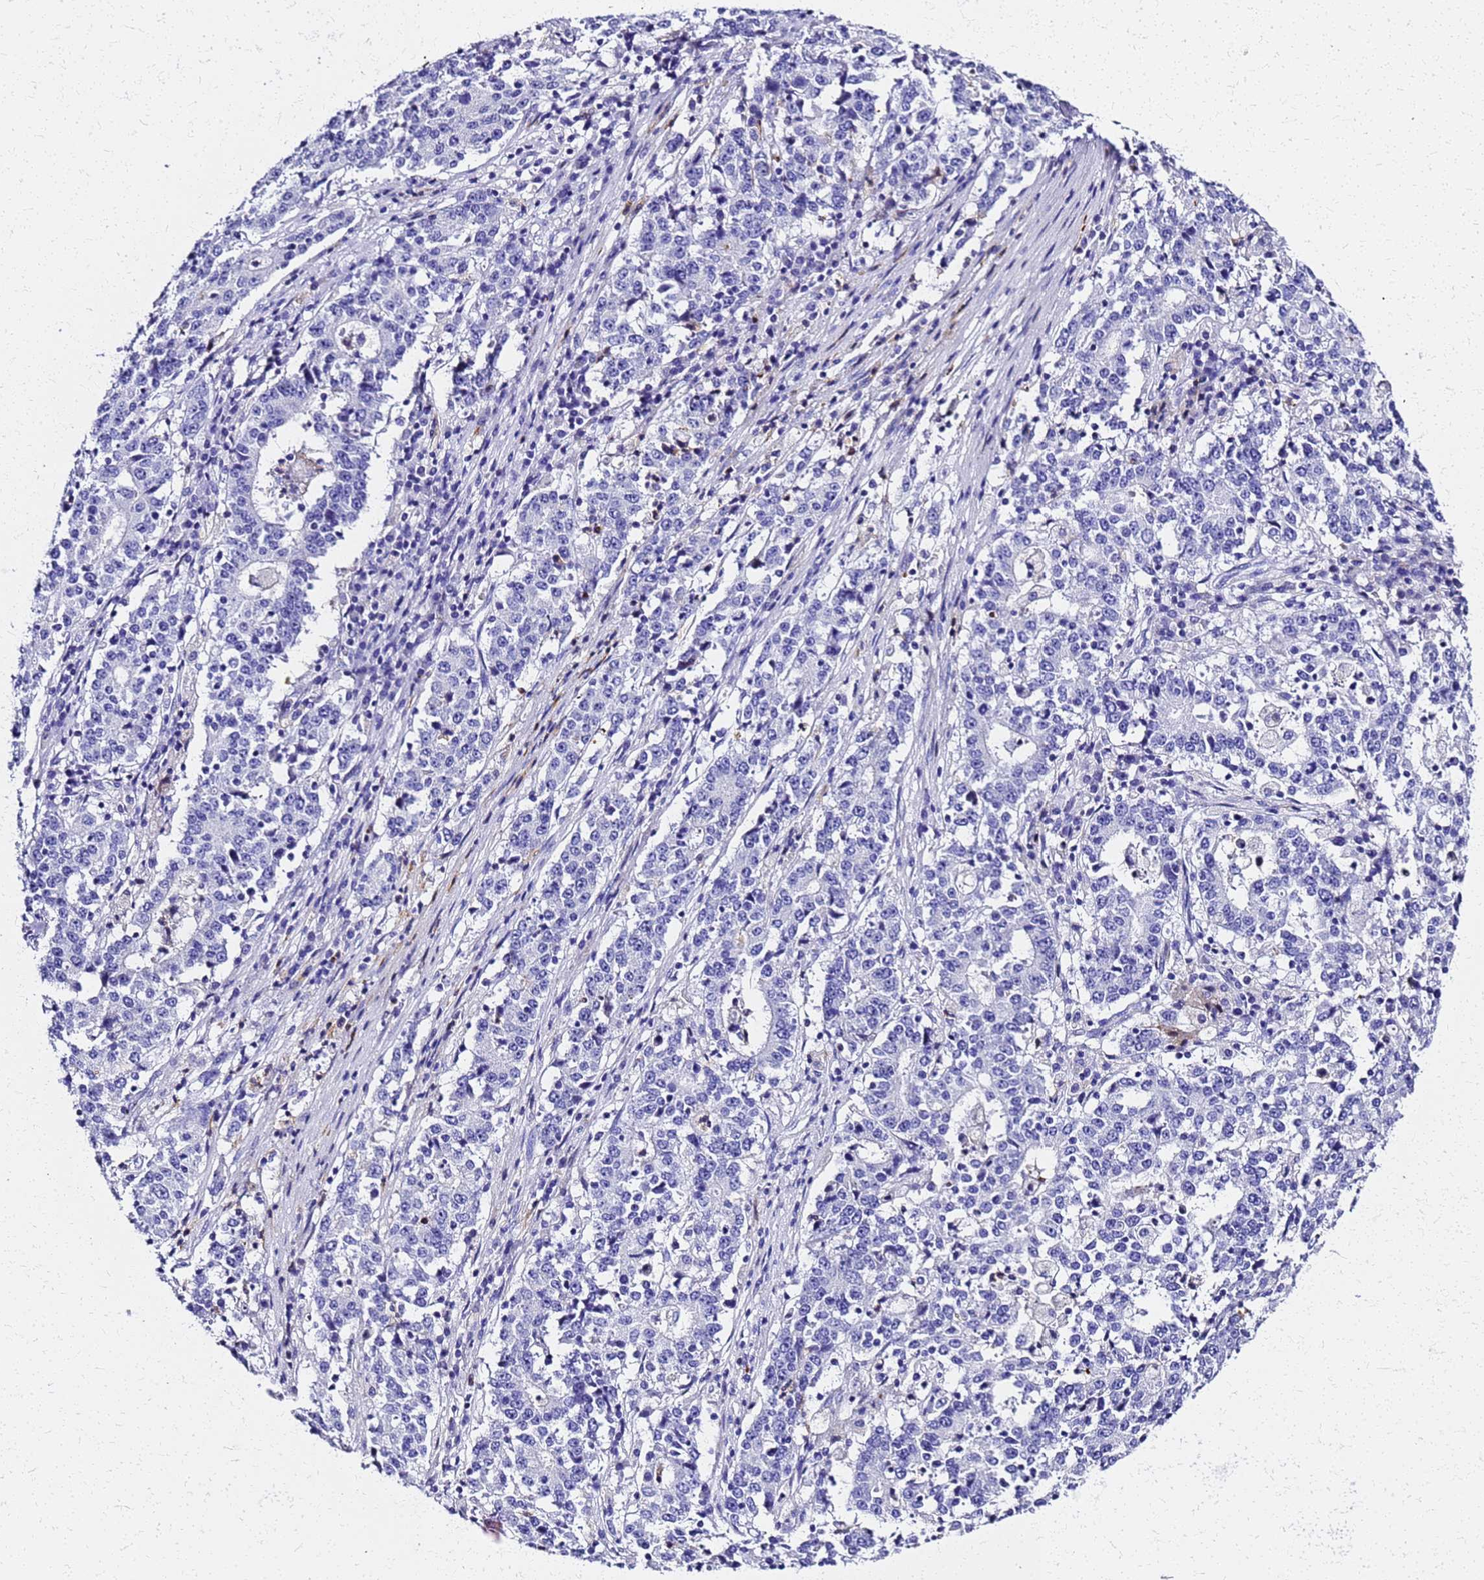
{"staining": {"intensity": "negative", "quantity": "none", "location": "none"}, "tissue": "stomach cancer", "cell_type": "Tumor cells", "image_type": "cancer", "snomed": [{"axis": "morphology", "description": "Adenocarcinoma, NOS"}, {"axis": "topography", "description": "Stomach"}], "caption": "Tumor cells are negative for brown protein staining in adenocarcinoma (stomach).", "gene": "SMIM21", "patient": {"sex": "male", "age": 59}}